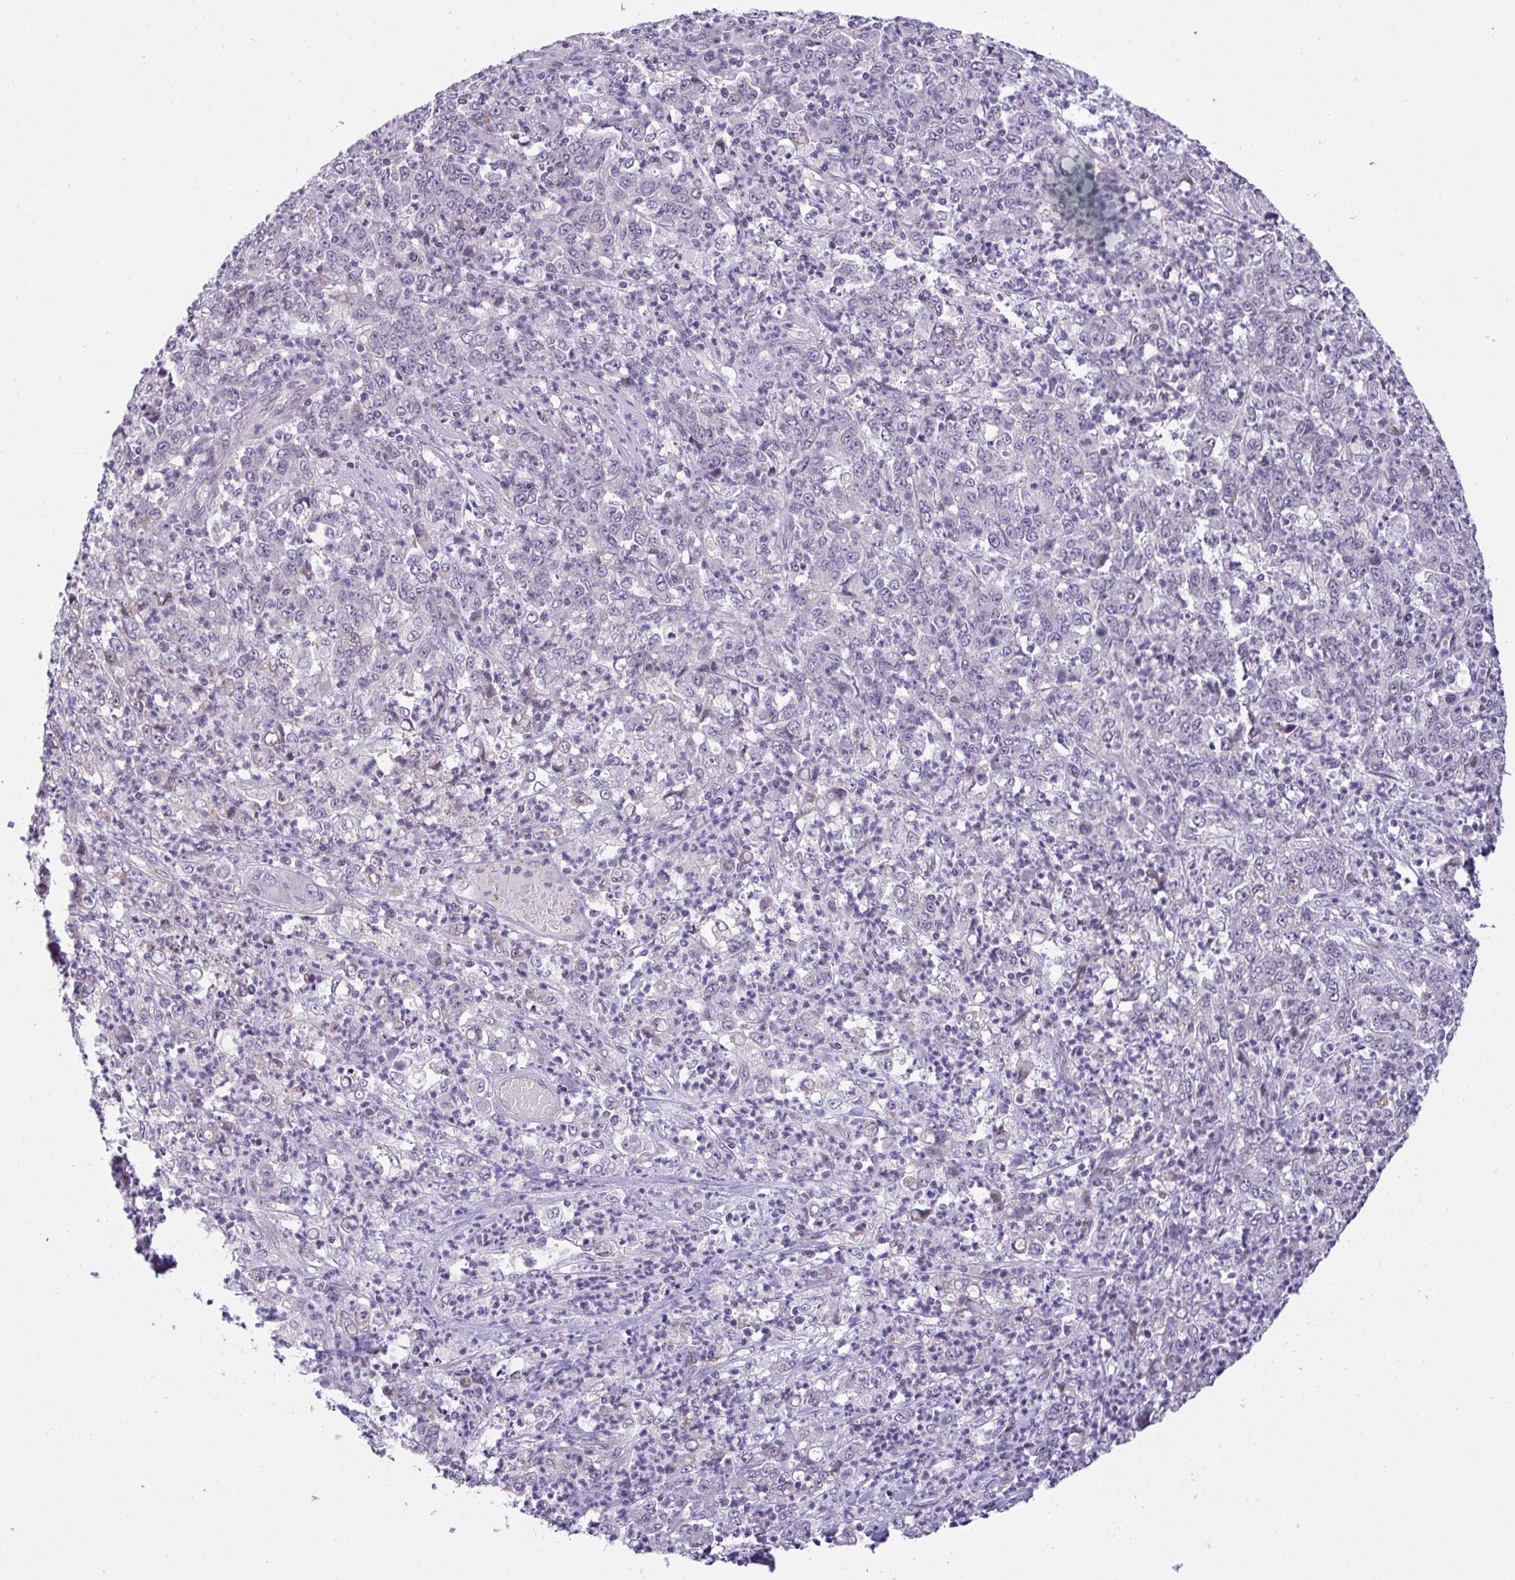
{"staining": {"intensity": "negative", "quantity": "none", "location": "none"}, "tissue": "stomach cancer", "cell_type": "Tumor cells", "image_type": "cancer", "snomed": [{"axis": "morphology", "description": "Adenocarcinoma, NOS"}, {"axis": "topography", "description": "Stomach, lower"}], "caption": "DAB (3,3'-diaminobenzidine) immunohistochemical staining of adenocarcinoma (stomach) reveals no significant staining in tumor cells.", "gene": "SEMA6B", "patient": {"sex": "female", "age": 71}}